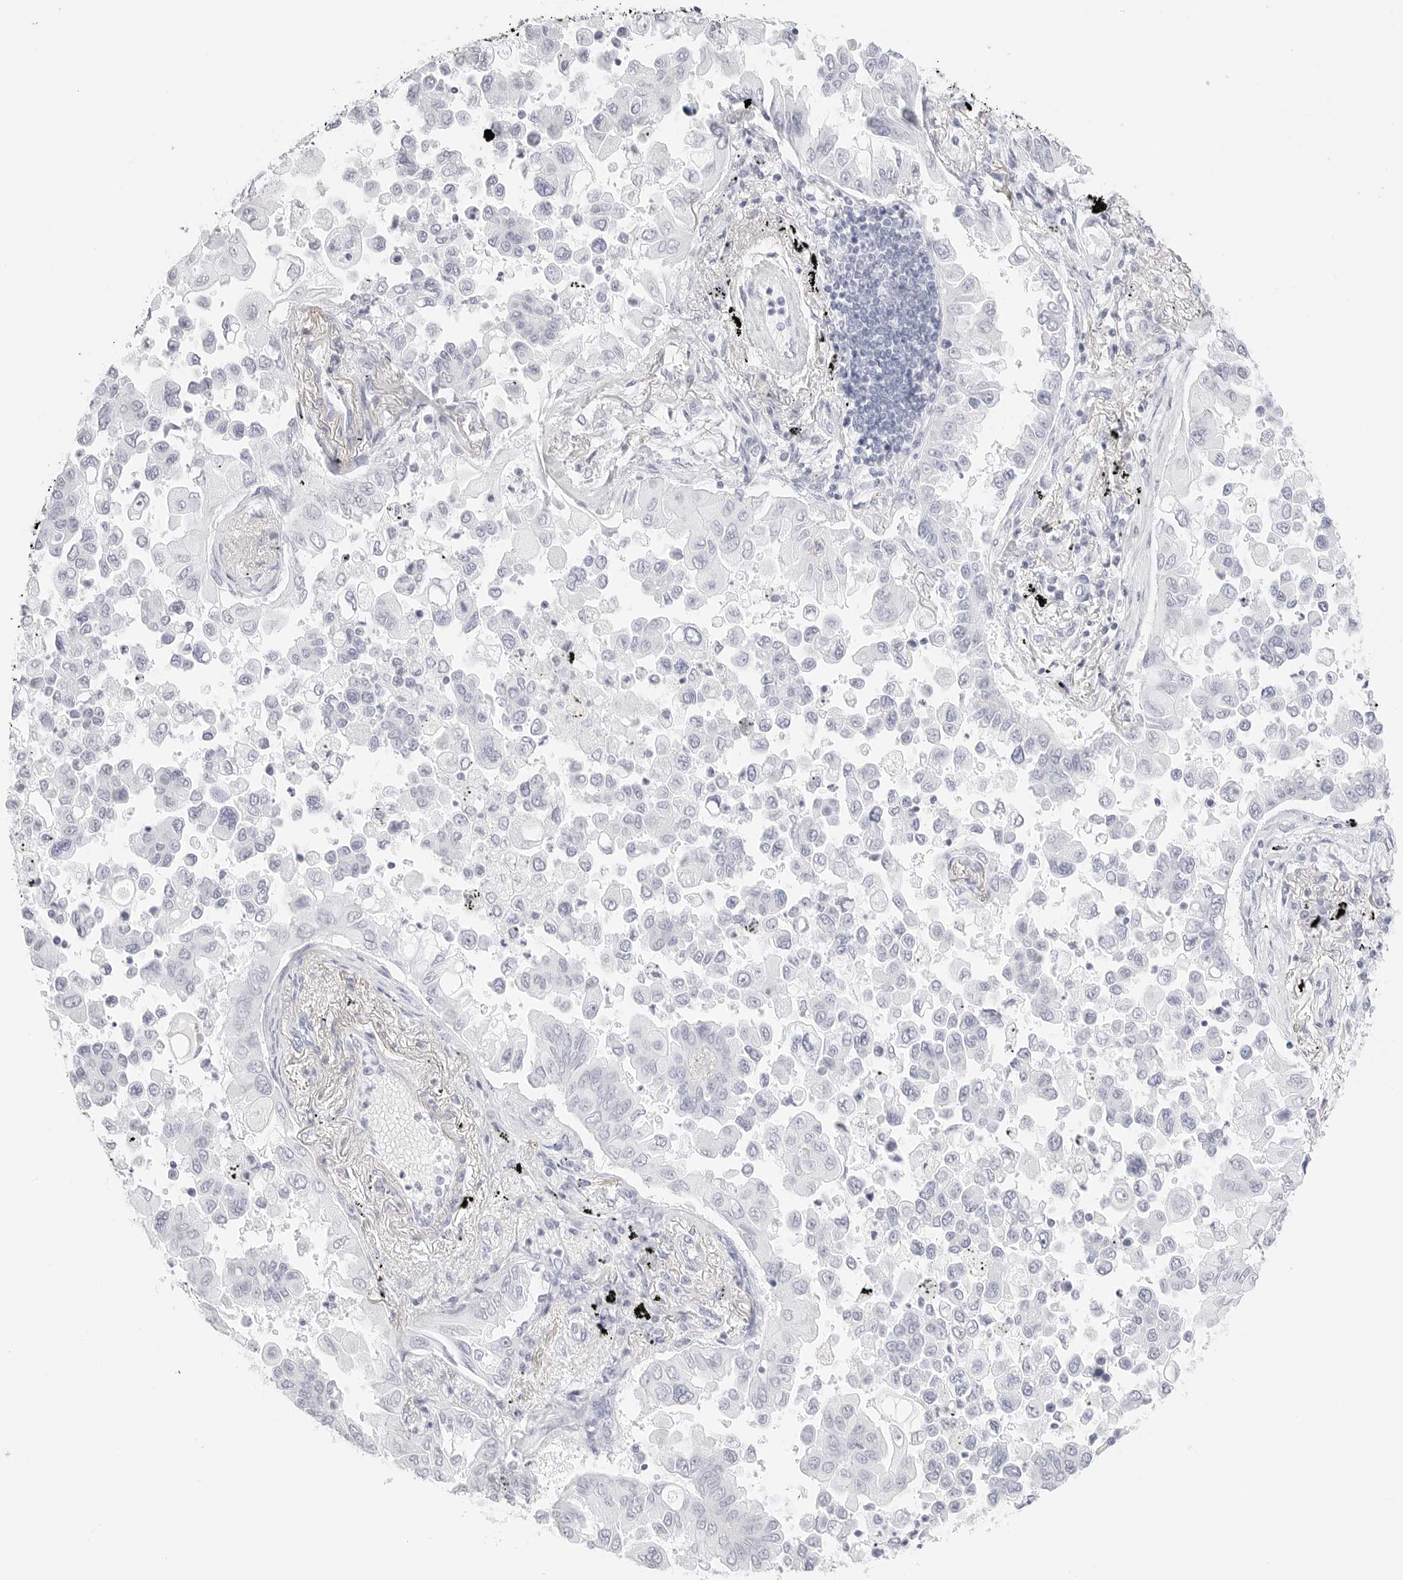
{"staining": {"intensity": "negative", "quantity": "none", "location": "none"}, "tissue": "lung cancer", "cell_type": "Tumor cells", "image_type": "cancer", "snomed": [{"axis": "morphology", "description": "Adenocarcinoma, NOS"}, {"axis": "topography", "description": "Lung"}], "caption": "This is an immunohistochemistry micrograph of lung cancer. There is no expression in tumor cells.", "gene": "TFF2", "patient": {"sex": "female", "age": 67}}